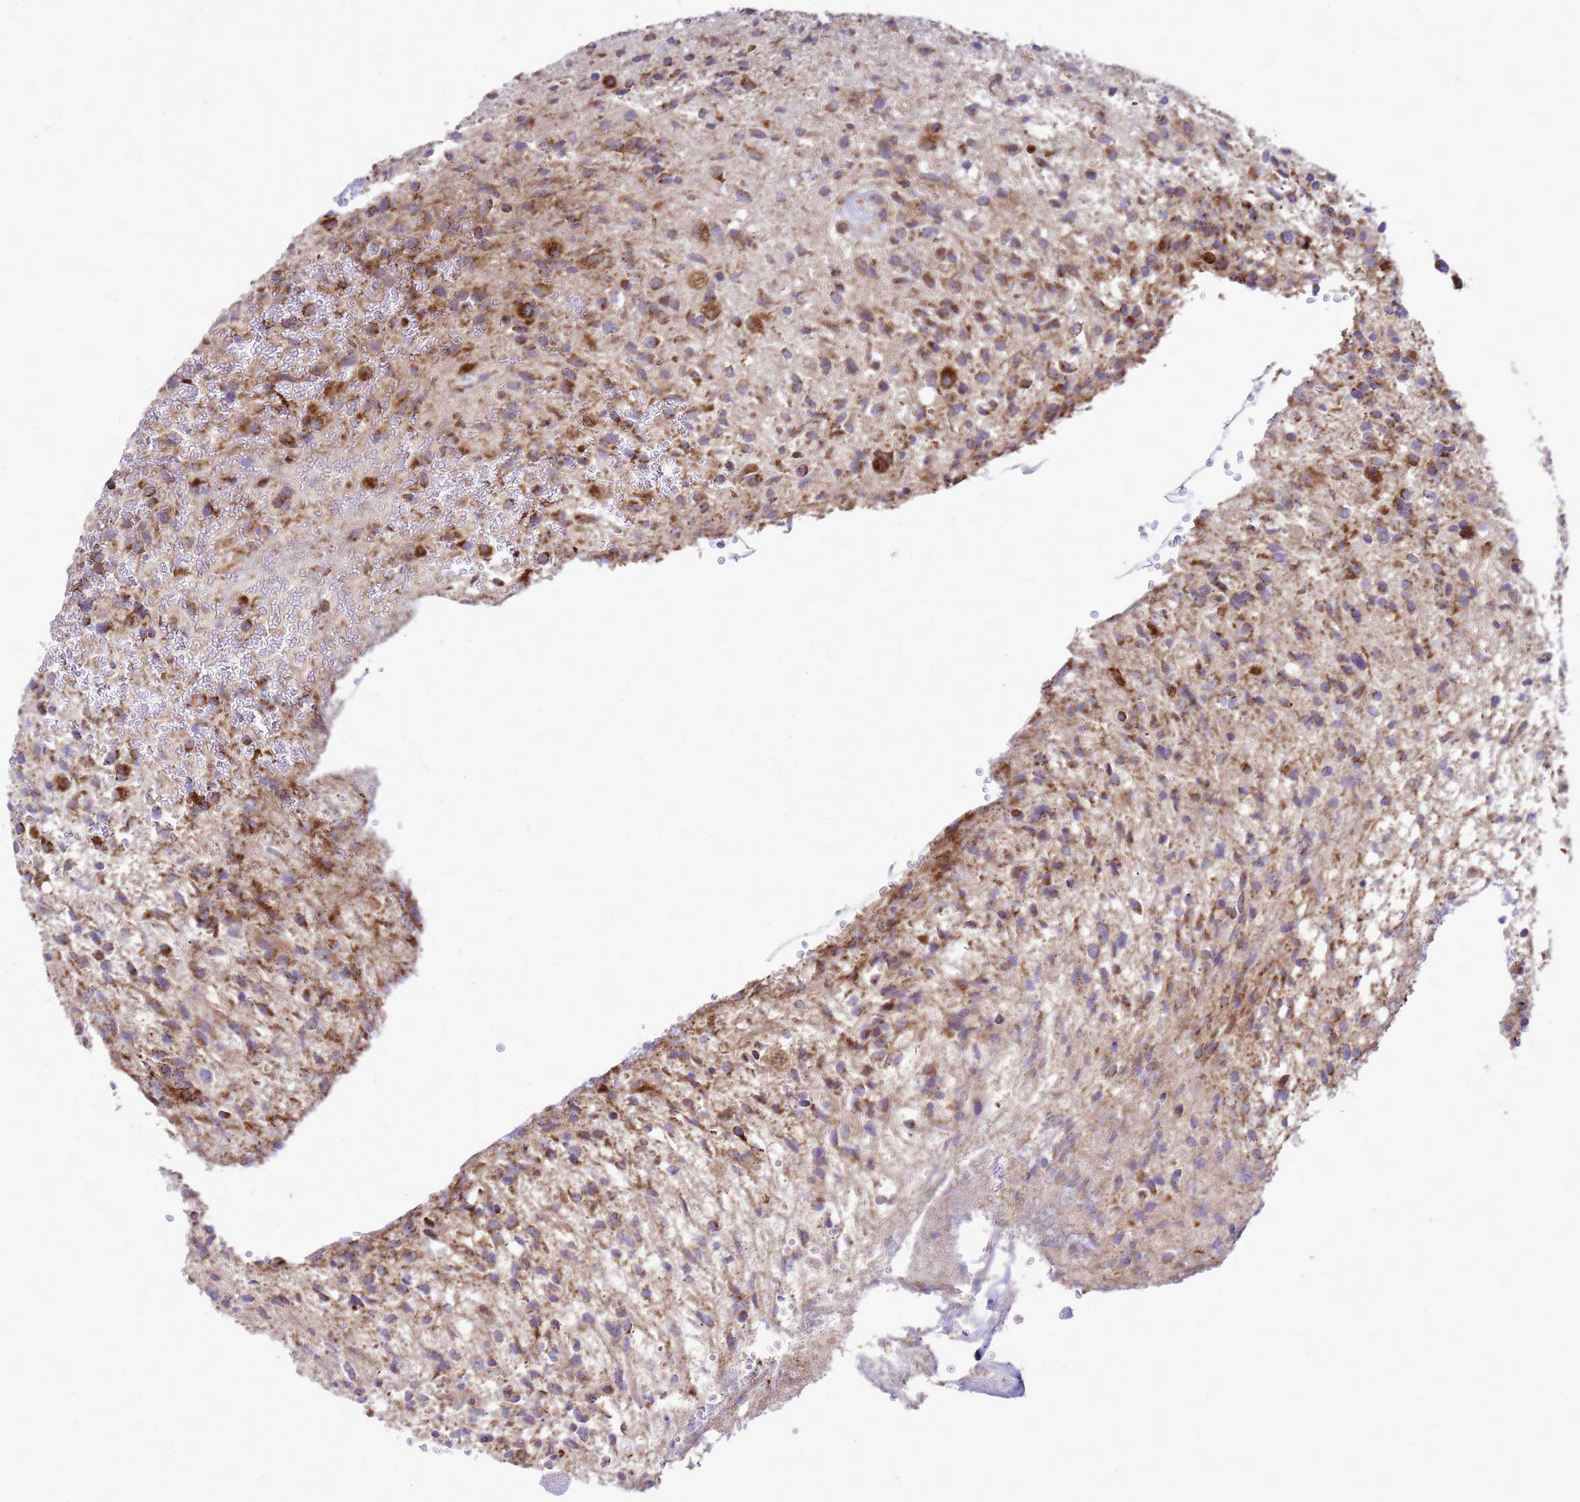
{"staining": {"intensity": "moderate", "quantity": "25%-75%", "location": "cytoplasmic/membranous"}, "tissue": "glioma", "cell_type": "Tumor cells", "image_type": "cancer", "snomed": [{"axis": "morphology", "description": "Glioma, malignant, High grade"}, {"axis": "topography", "description": "Brain"}], "caption": "A brown stain labels moderate cytoplasmic/membranous positivity of a protein in human malignant glioma (high-grade) tumor cells. (DAB (3,3'-diaminobenzidine) IHC, brown staining for protein, blue staining for nuclei).", "gene": "FSTL4", "patient": {"sex": "male", "age": 56}}